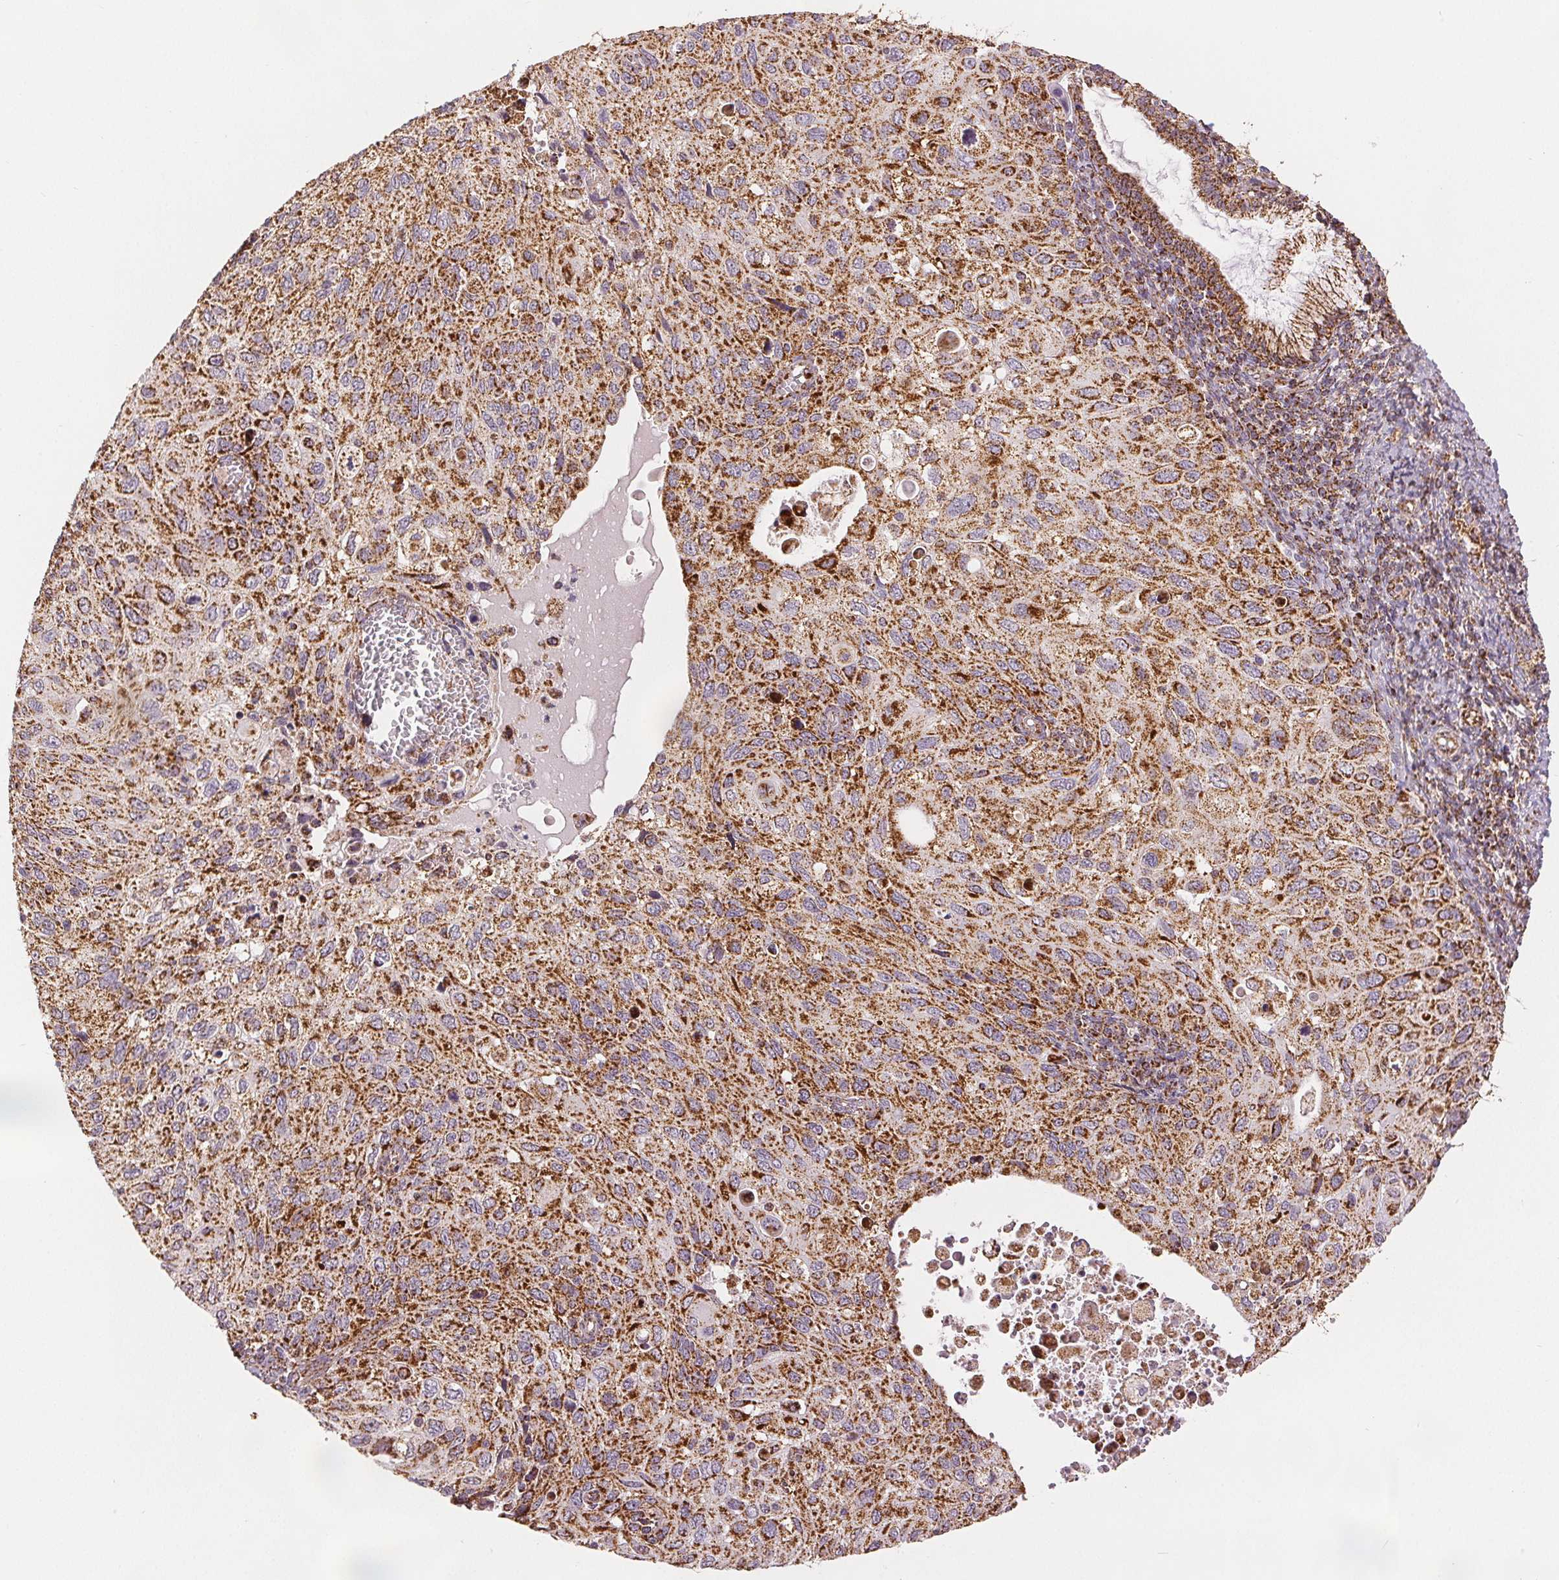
{"staining": {"intensity": "strong", "quantity": ">75%", "location": "cytoplasmic/membranous"}, "tissue": "cervical cancer", "cell_type": "Tumor cells", "image_type": "cancer", "snomed": [{"axis": "morphology", "description": "Squamous cell carcinoma, NOS"}, {"axis": "topography", "description": "Cervix"}], "caption": "A histopathology image of human cervical cancer stained for a protein exhibits strong cytoplasmic/membranous brown staining in tumor cells. The protein is stained brown, and the nuclei are stained in blue (DAB (3,3'-diaminobenzidine) IHC with brightfield microscopy, high magnification).", "gene": "SDHB", "patient": {"sex": "female", "age": 70}}